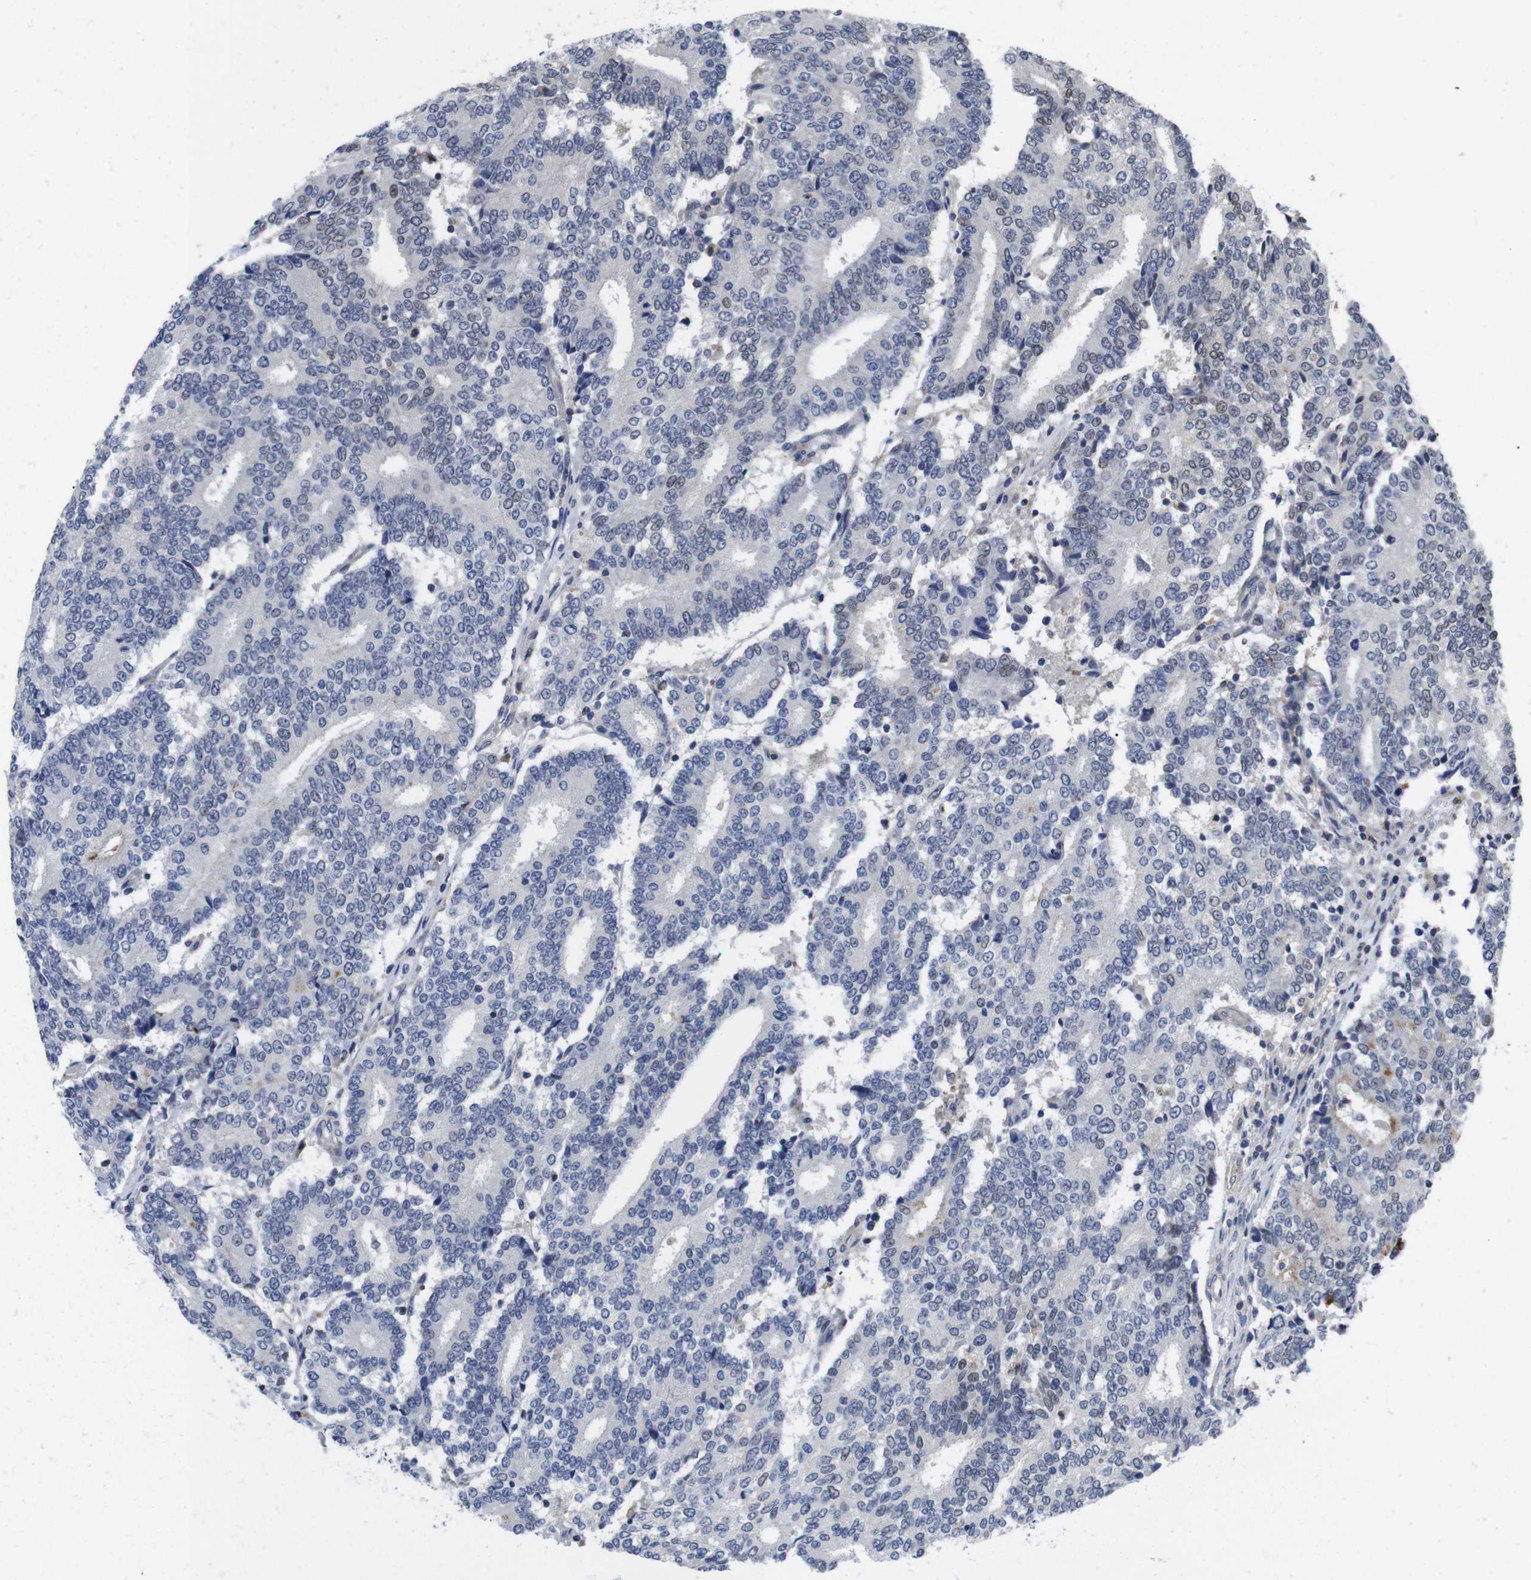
{"staining": {"intensity": "weak", "quantity": "<25%", "location": "nuclear"}, "tissue": "prostate cancer", "cell_type": "Tumor cells", "image_type": "cancer", "snomed": [{"axis": "morphology", "description": "Normal tissue, NOS"}, {"axis": "morphology", "description": "Adenocarcinoma, High grade"}, {"axis": "topography", "description": "Prostate"}, {"axis": "topography", "description": "Seminal veicle"}], "caption": "A histopathology image of prostate cancer (high-grade adenocarcinoma) stained for a protein reveals no brown staining in tumor cells.", "gene": "FNTA", "patient": {"sex": "male", "age": 55}}